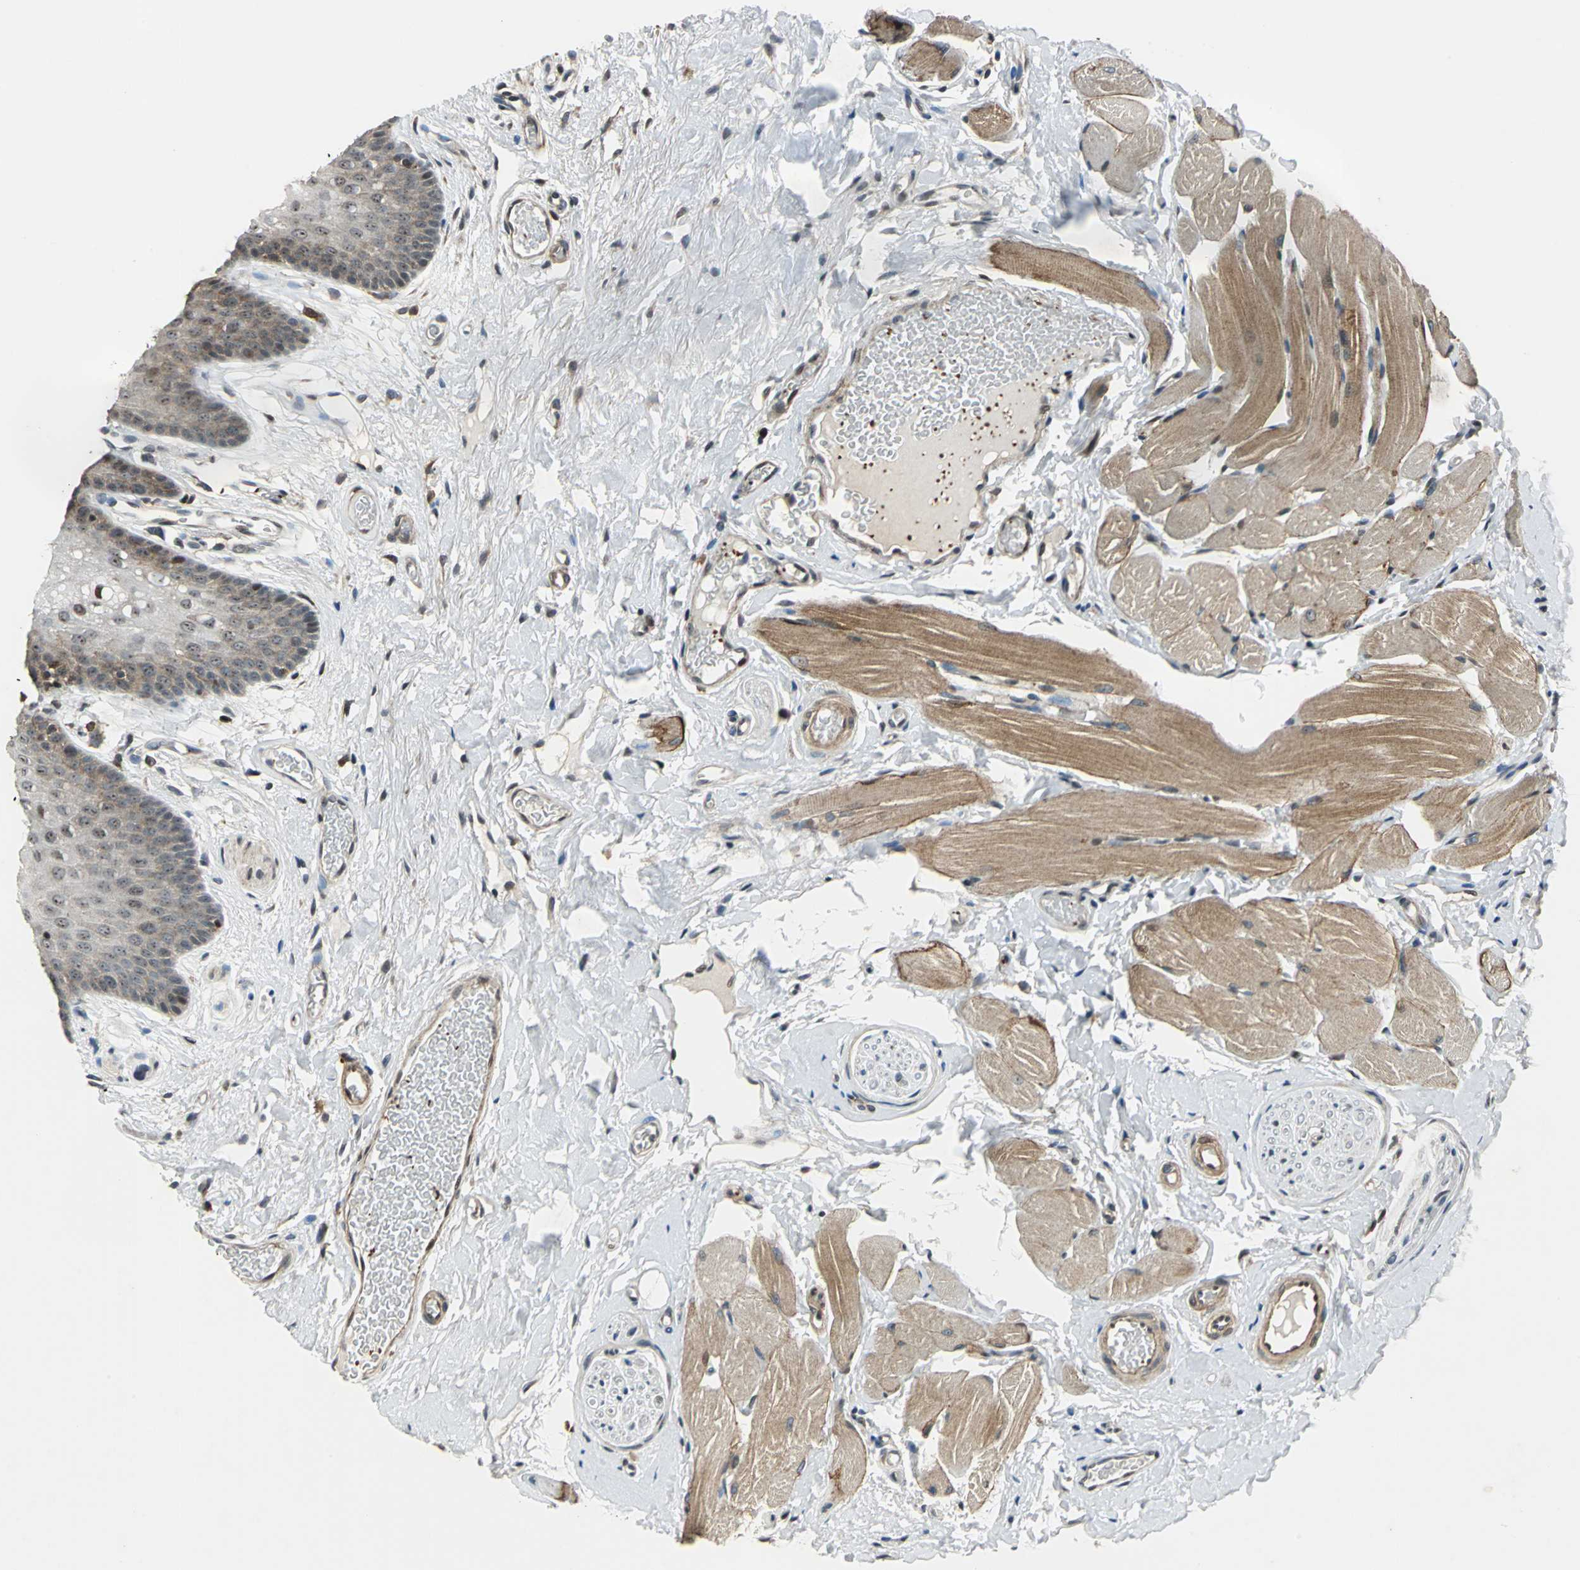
{"staining": {"intensity": "strong", "quantity": "25%-75%", "location": "nuclear"}, "tissue": "oral mucosa", "cell_type": "Squamous epithelial cells", "image_type": "normal", "snomed": [{"axis": "morphology", "description": "Normal tissue, NOS"}, {"axis": "topography", "description": "Oral tissue"}], "caption": "DAB (3,3'-diaminobenzidine) immunohistochemical staining of normal human oral mucosa reveals strong nuclear protein positivity in approximately 25%-75% of squamous epithelial cells. The protein of interest is stained brown, and the nuclei are stained in blue (DAB (3,3'-diaminobenzidine) IHC with brightfield microscopy, high magnification).", "gene": "AATF", "patient": {"sex": "male", "age": 54}}